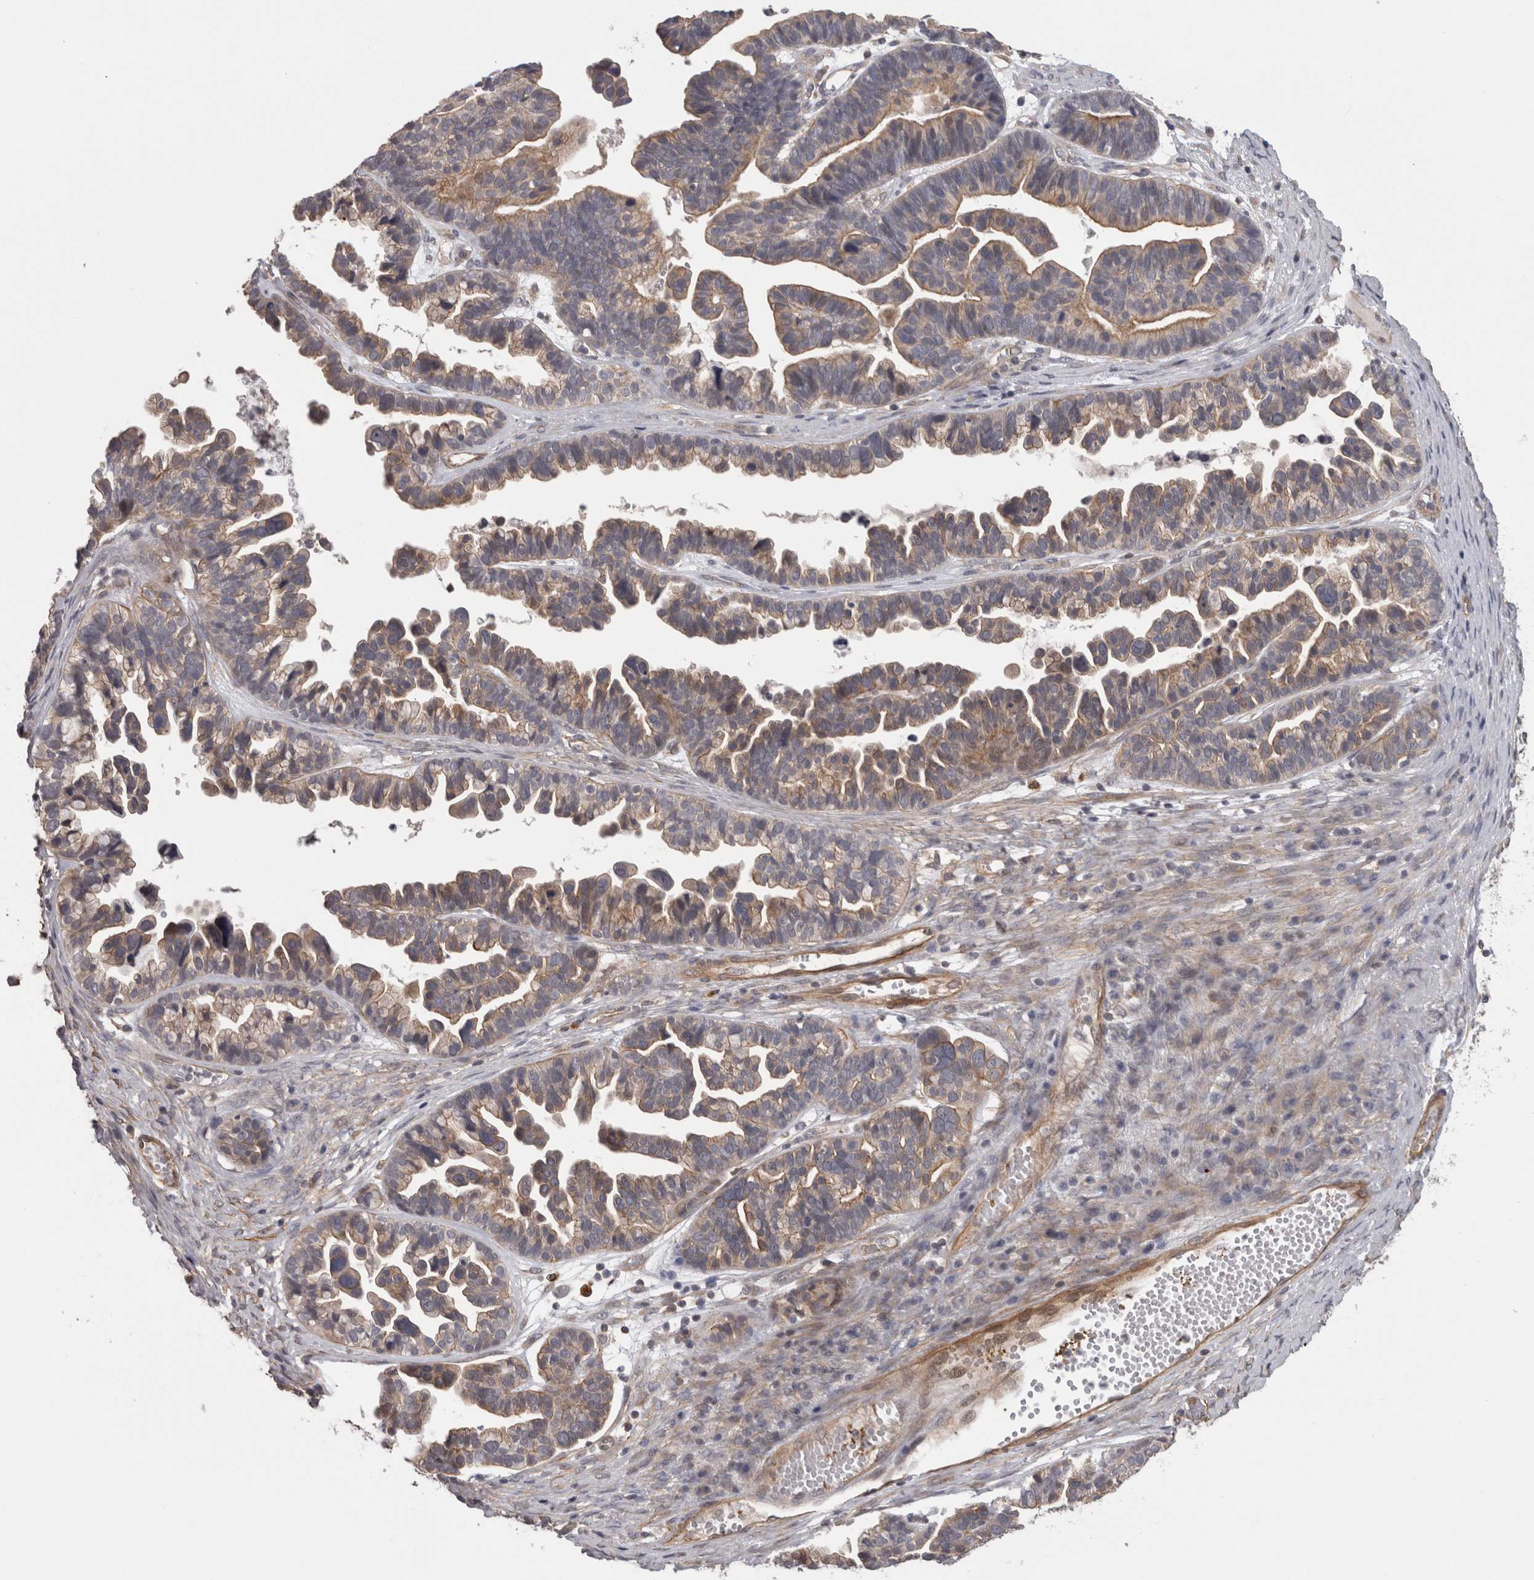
{"staining": {"intensity": "weak", "quantity": "25%-75%", "location": "cytoplasmic/membranous"}, "tissue": "ovarian cancer", "cell_type": "Tumor cells", "image_type": "cancer", "snomed": [{"axis": "morphology", "description": "Cystadenocarcinoma, serous, NOS"}, {"axis": "topography", "description": "Ovary"}], "caption": "A brown stain shows weak cytoplasmic/membranous positivity of a protein in human ovarian serous cystadenocarcinoma tumor cells.", "gene": "RMDN1", "patient": {"sex": "female", "age": 56}}